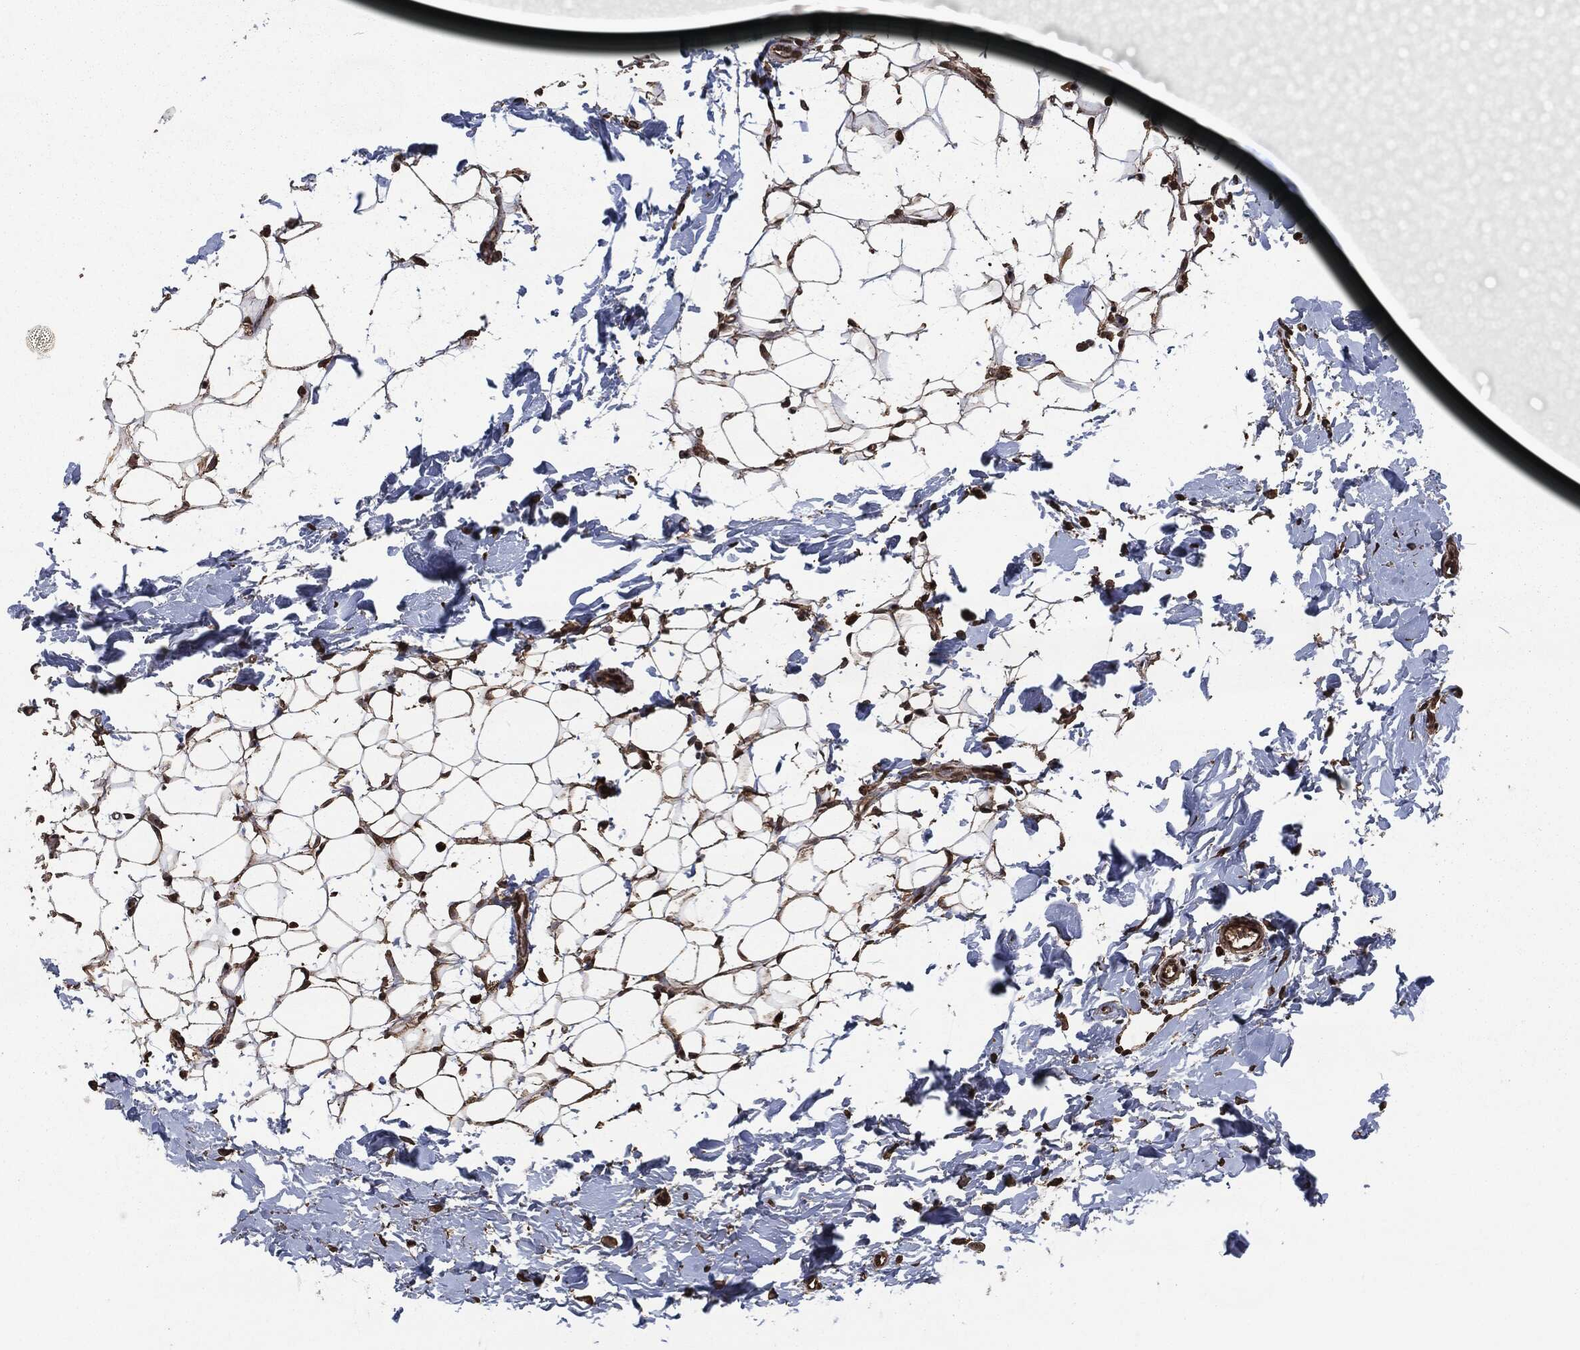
{"staining": {"intensity": "strong", "quantity": "25%-75%", "location": "nuclear"}, "tissue": "breast", "cell_type": "Adipocytes", "image_type": "normal", "snomed": [{"axis": "morphology", "description": "Normal tissue, NOS"}, {"axis": "topography", "description": "Breast"}], "caption": "The micrograph demonstrates immunohistochemical staining of benign breast. There is strong nuclear staining is appreciated in approximately 25%-75% of adipocytes. The protein is stained brown, and the nuclei are stained in blue (DAB (3,3'-diaminobenzidine) IHC with brightfield microscopy, high magnification).", "gene": "SNAI1", "patient": {"sex": "female", "age": 37}}